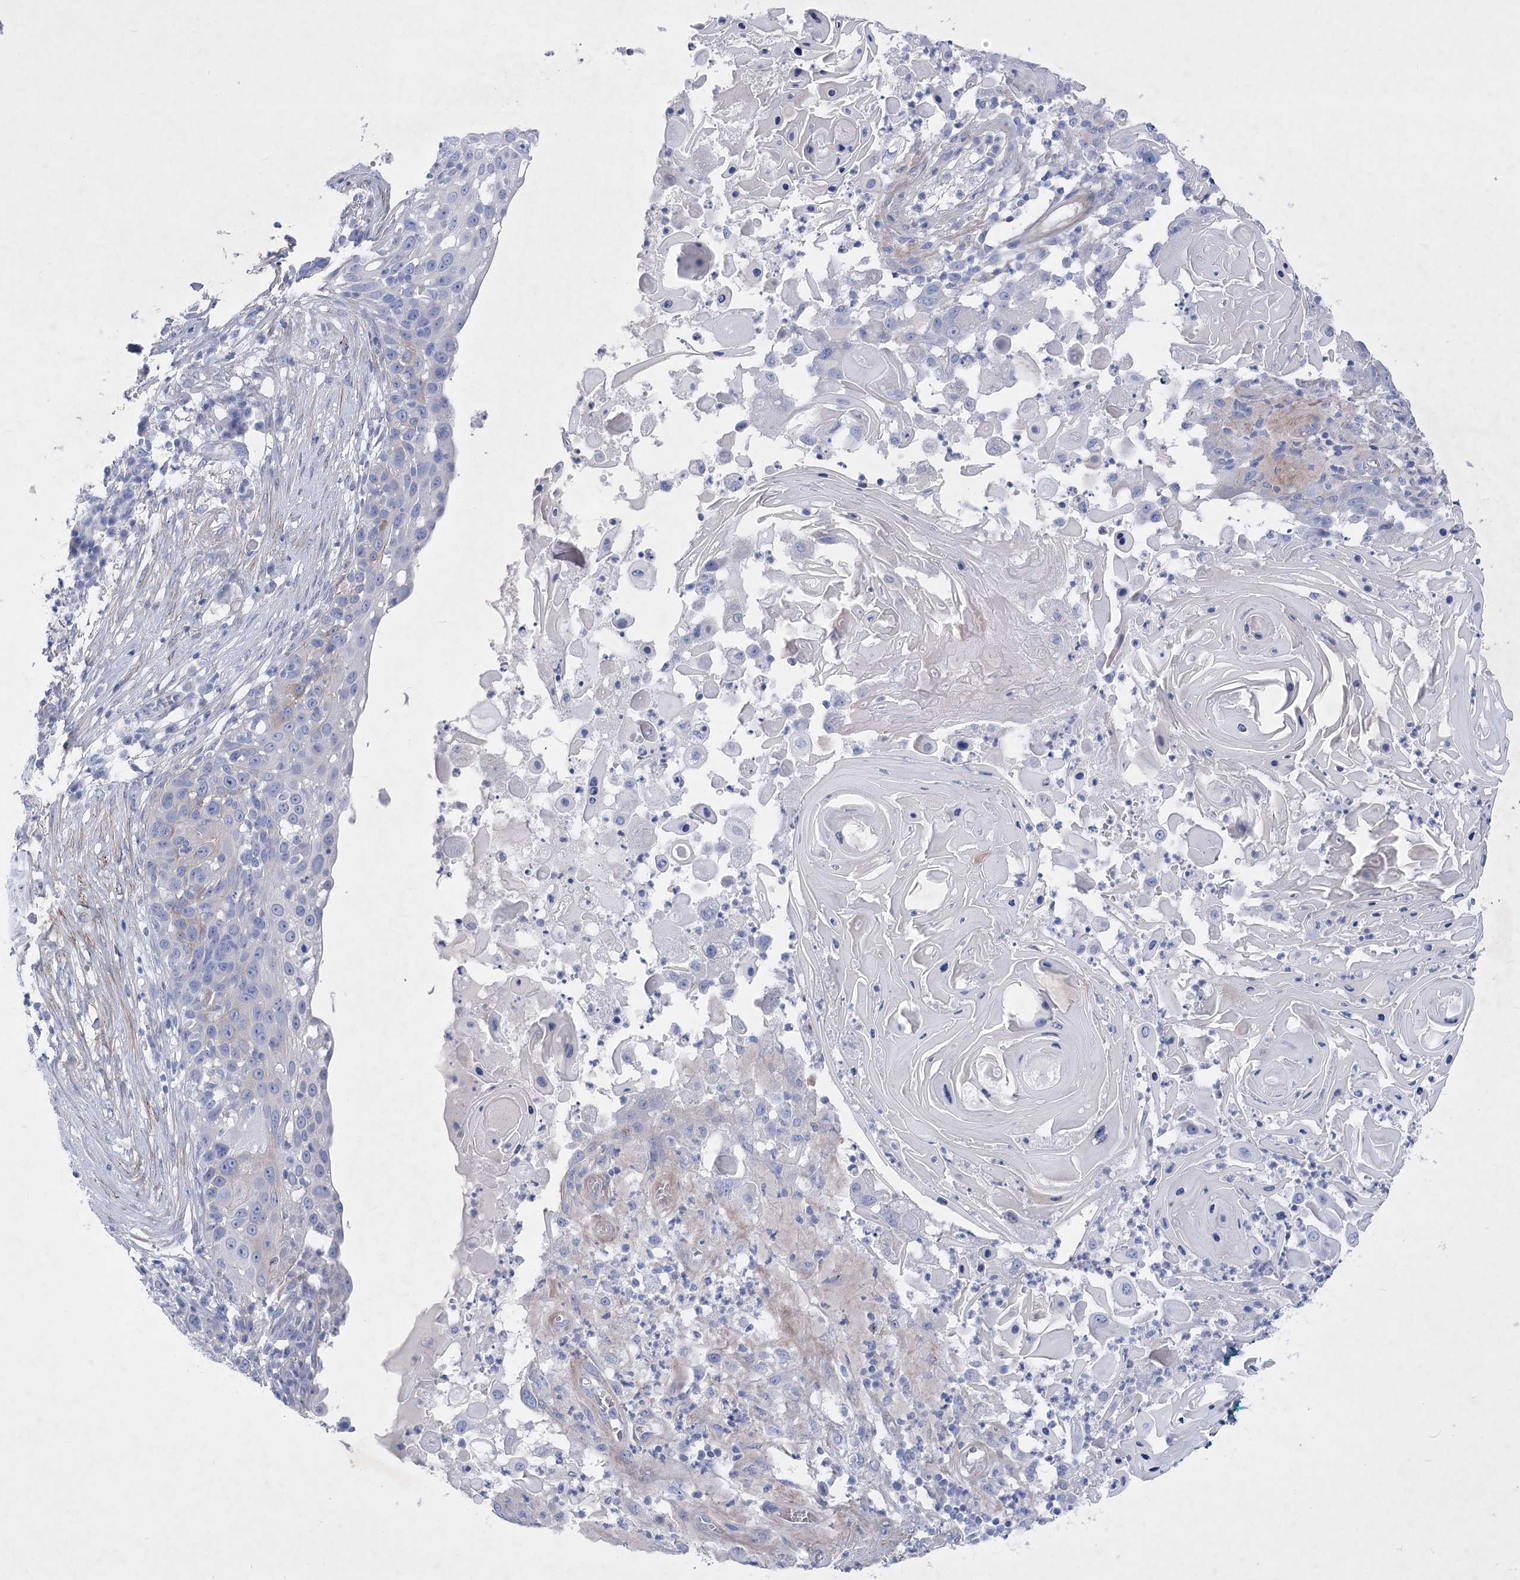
{"staining": {"intensity": "negative", "quantity": "none", "location": "none"}, "tissue": "skin cancer", "cell_type": "Tumor cells", "image_type": "cancer", "snomed": [{"axis": "morphology", "description": "Squamous cell carcinoma, NOS"}, {"axis": "topography", "description": "Skin"}], "caption": "Skin cancer was stained to show a protein in brown. There is no significant staining in tumor cells.", "gene": "WDR74", "patient": {"sex": "female", "age": 44}}